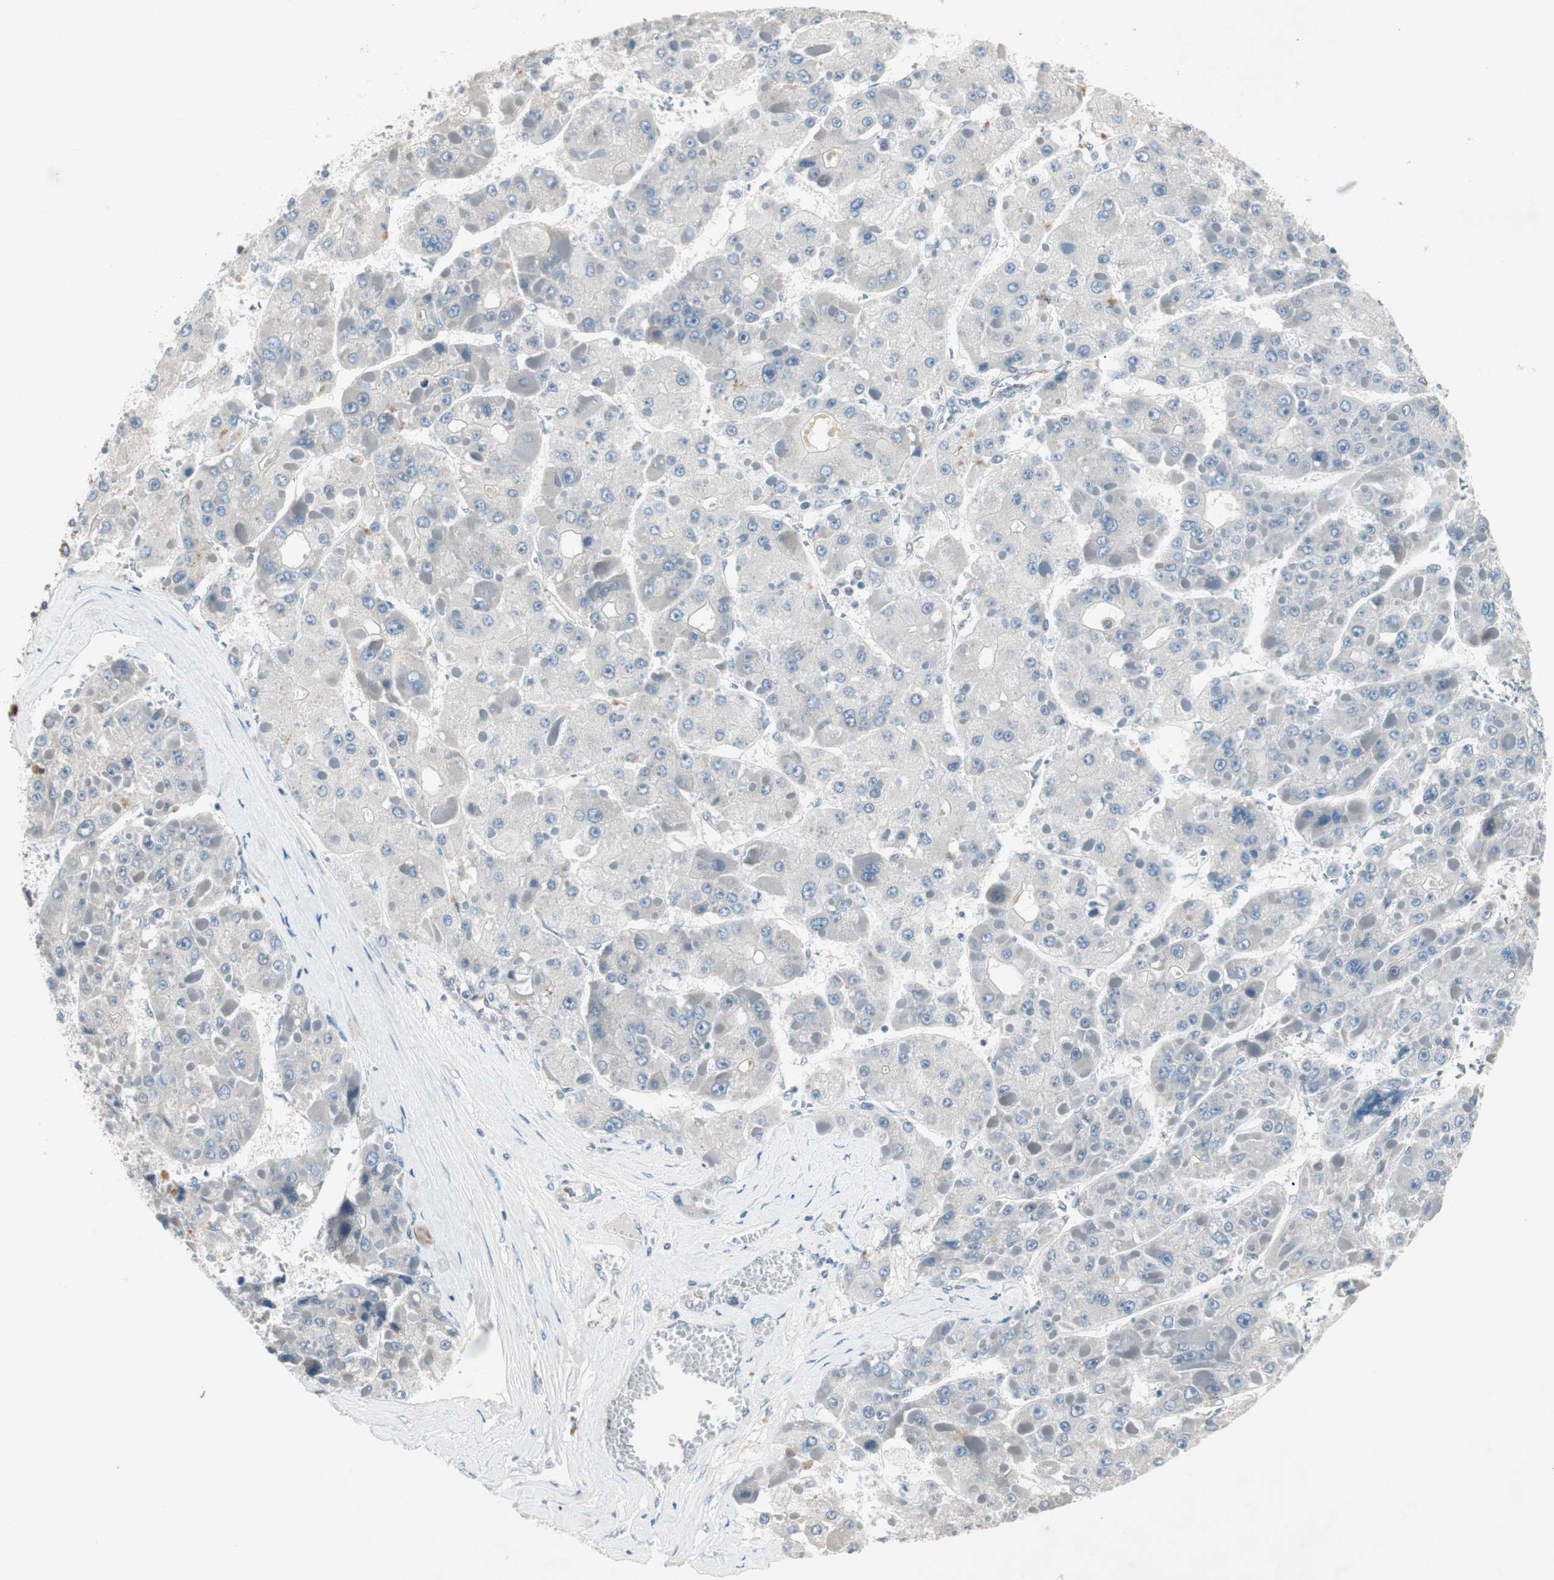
{"staining": {"intensity": "negative", "quantity": "none", "location": "none"}, "tissue": "liver cancer", "cell_type": "Tumor cells", "image_type": "cancer", "snomed": [{"axis": "morphology", "description": "Carcinoma, Hepatocellular, NOS"}, {"axis": "topography", "description": "Liver"}], "caption": "IHC micrograph of neoplastic tissue: liver hepatocellular carcinoma stained with DAB (3,3'-diaminobenzidine) shows no significant protein staining in tumor cells.", "gene": "ITGB4", "patient": {"sex": "female", "age": 73}}